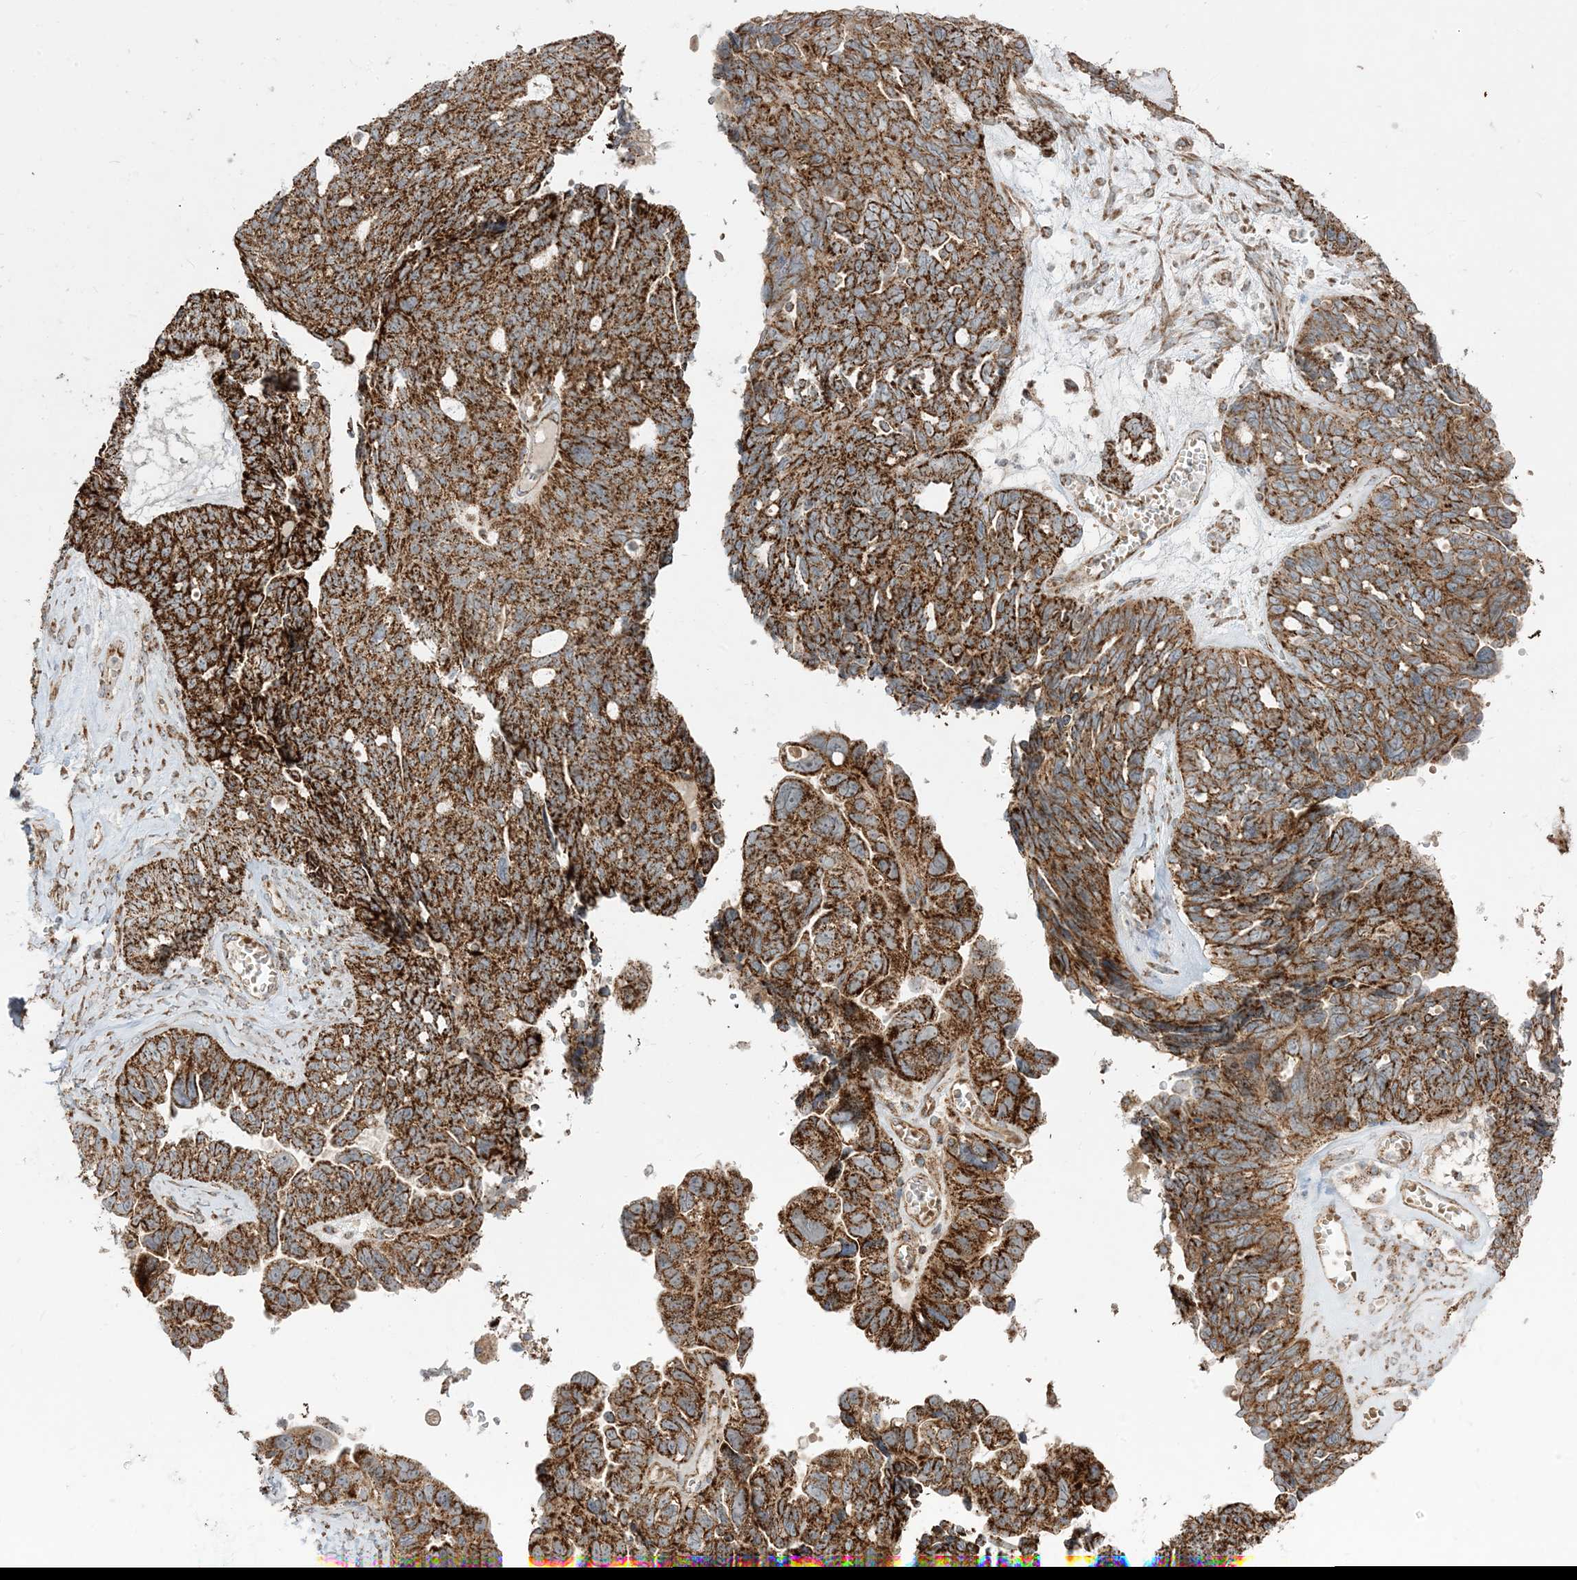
{"staining": {"intensity": "strong", "quantity": ">75%", "location": "cytoplasmic/membranous"}, "tissue": "ovarian cancer", "cell_type": "Tumor cells", "image_type": "cancer", "snomed": [{"axis": "morphology", "description": "Cystadenocarcinoma, serous, NOS"}, {"axis": "topography", "description": "Ovary"}], "caption": "The image demonstrates staining of ovarian serous cystadenocarcinoma, revealing strong cytoplasmic/membranous protein positivity (brown color) within tumor cells.", "gene": "AARS2", "patient": {"sex": "female", "age": 79}}